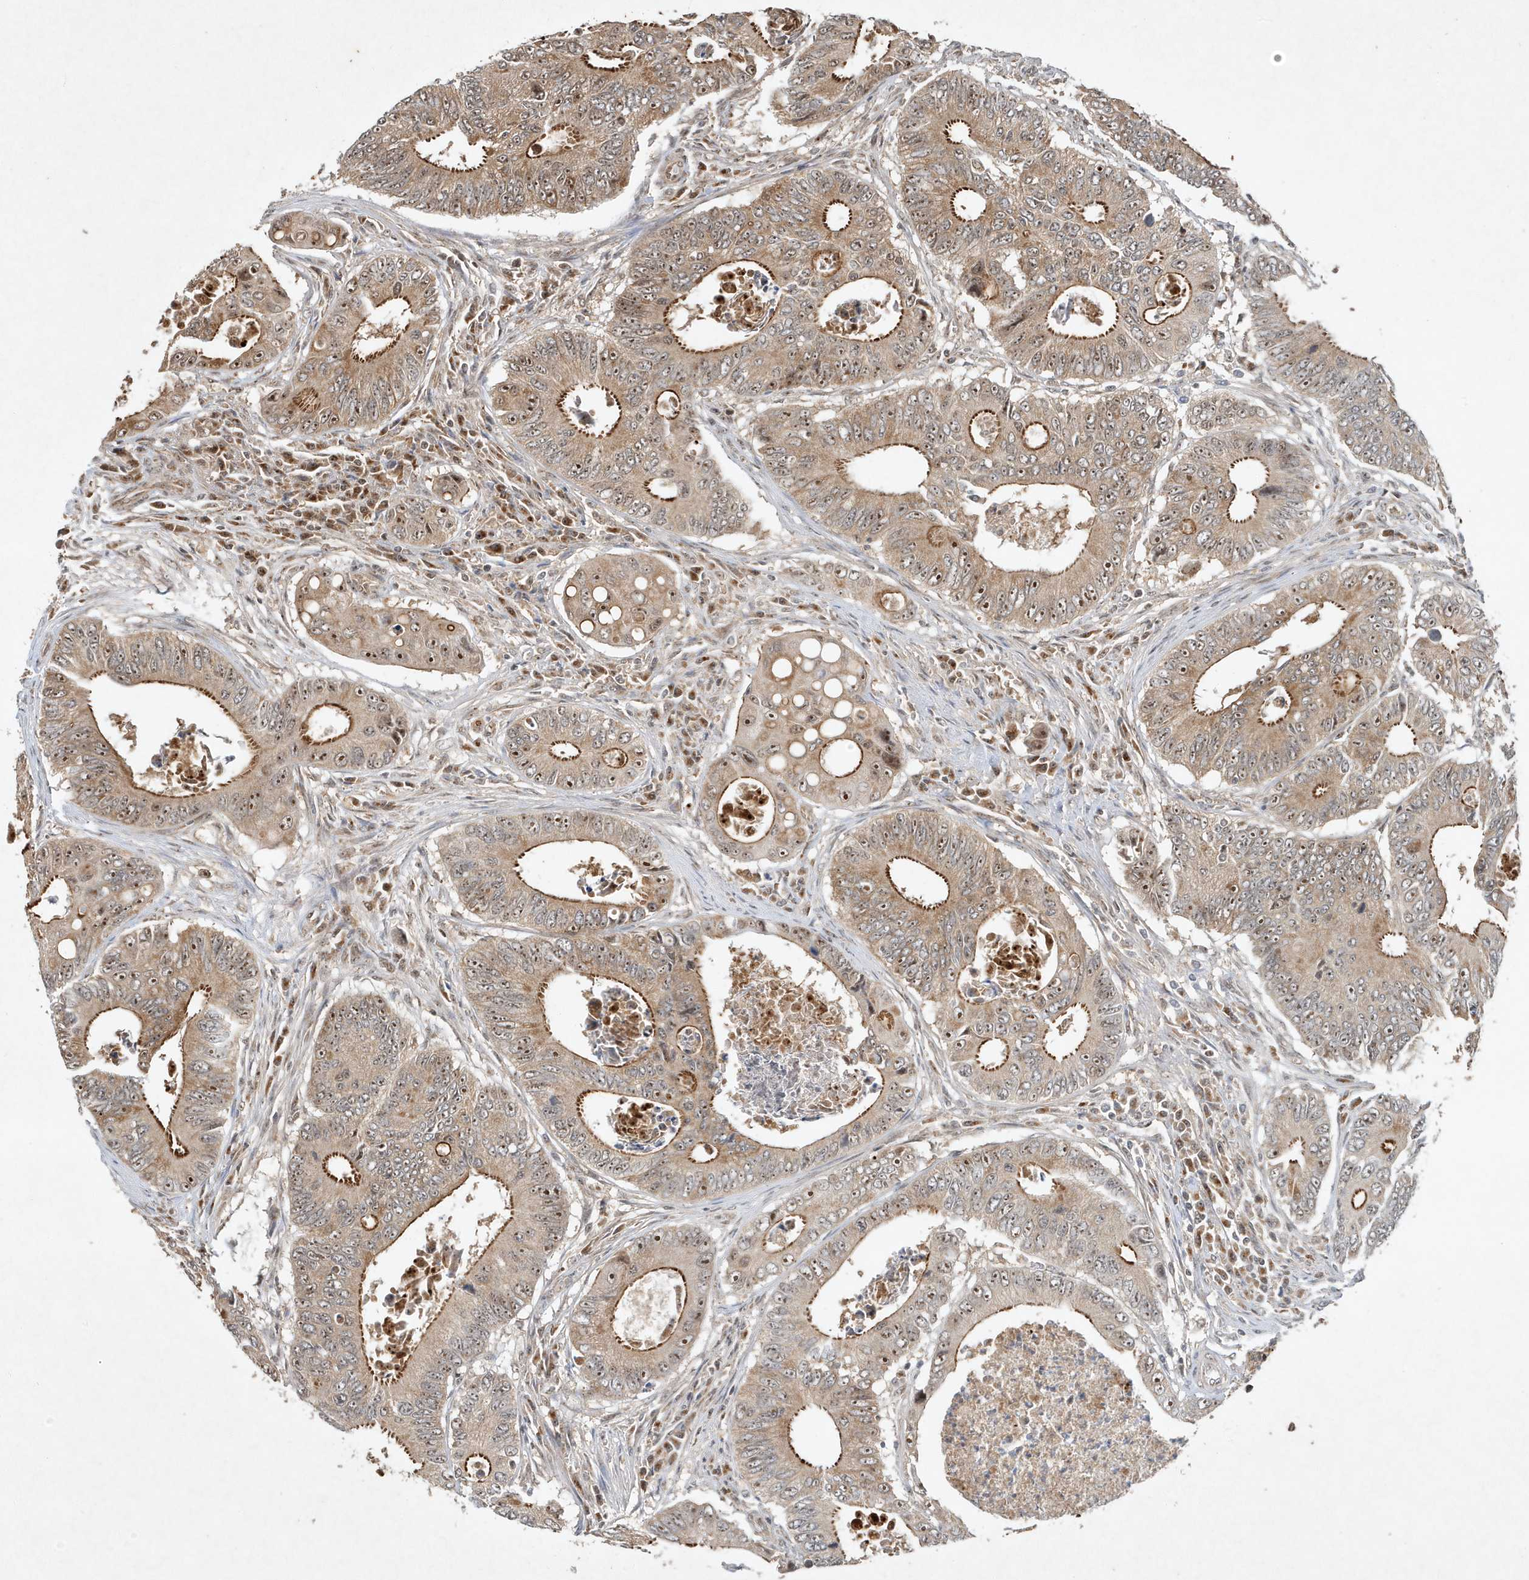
{"staining": {"intensity": "moderate", "quantity": ">75%", "location": "cytoplasmic/membranous,nuclear"}, "tissue": "colorectal cancer", "cell_type": "Tumor cells", "image_type": "cancer", "snomed": [{"axis": "morphology", "description": "Inflammation, NOS"}, {"axis": "morphology", "description": "Adenocarcinoma, NOS"}, {"axis": "topography", "description": "Colon"}], "caption": "Colorectal adenocarcinoma stained with immunohistochemistry (IHC) demonstrates moderate cytoplasmic/membranous and nuclear positivity in about >75% of tumor cells.", "gene": "ABCB9", "patient": {"sex": "male", "age": 72}}